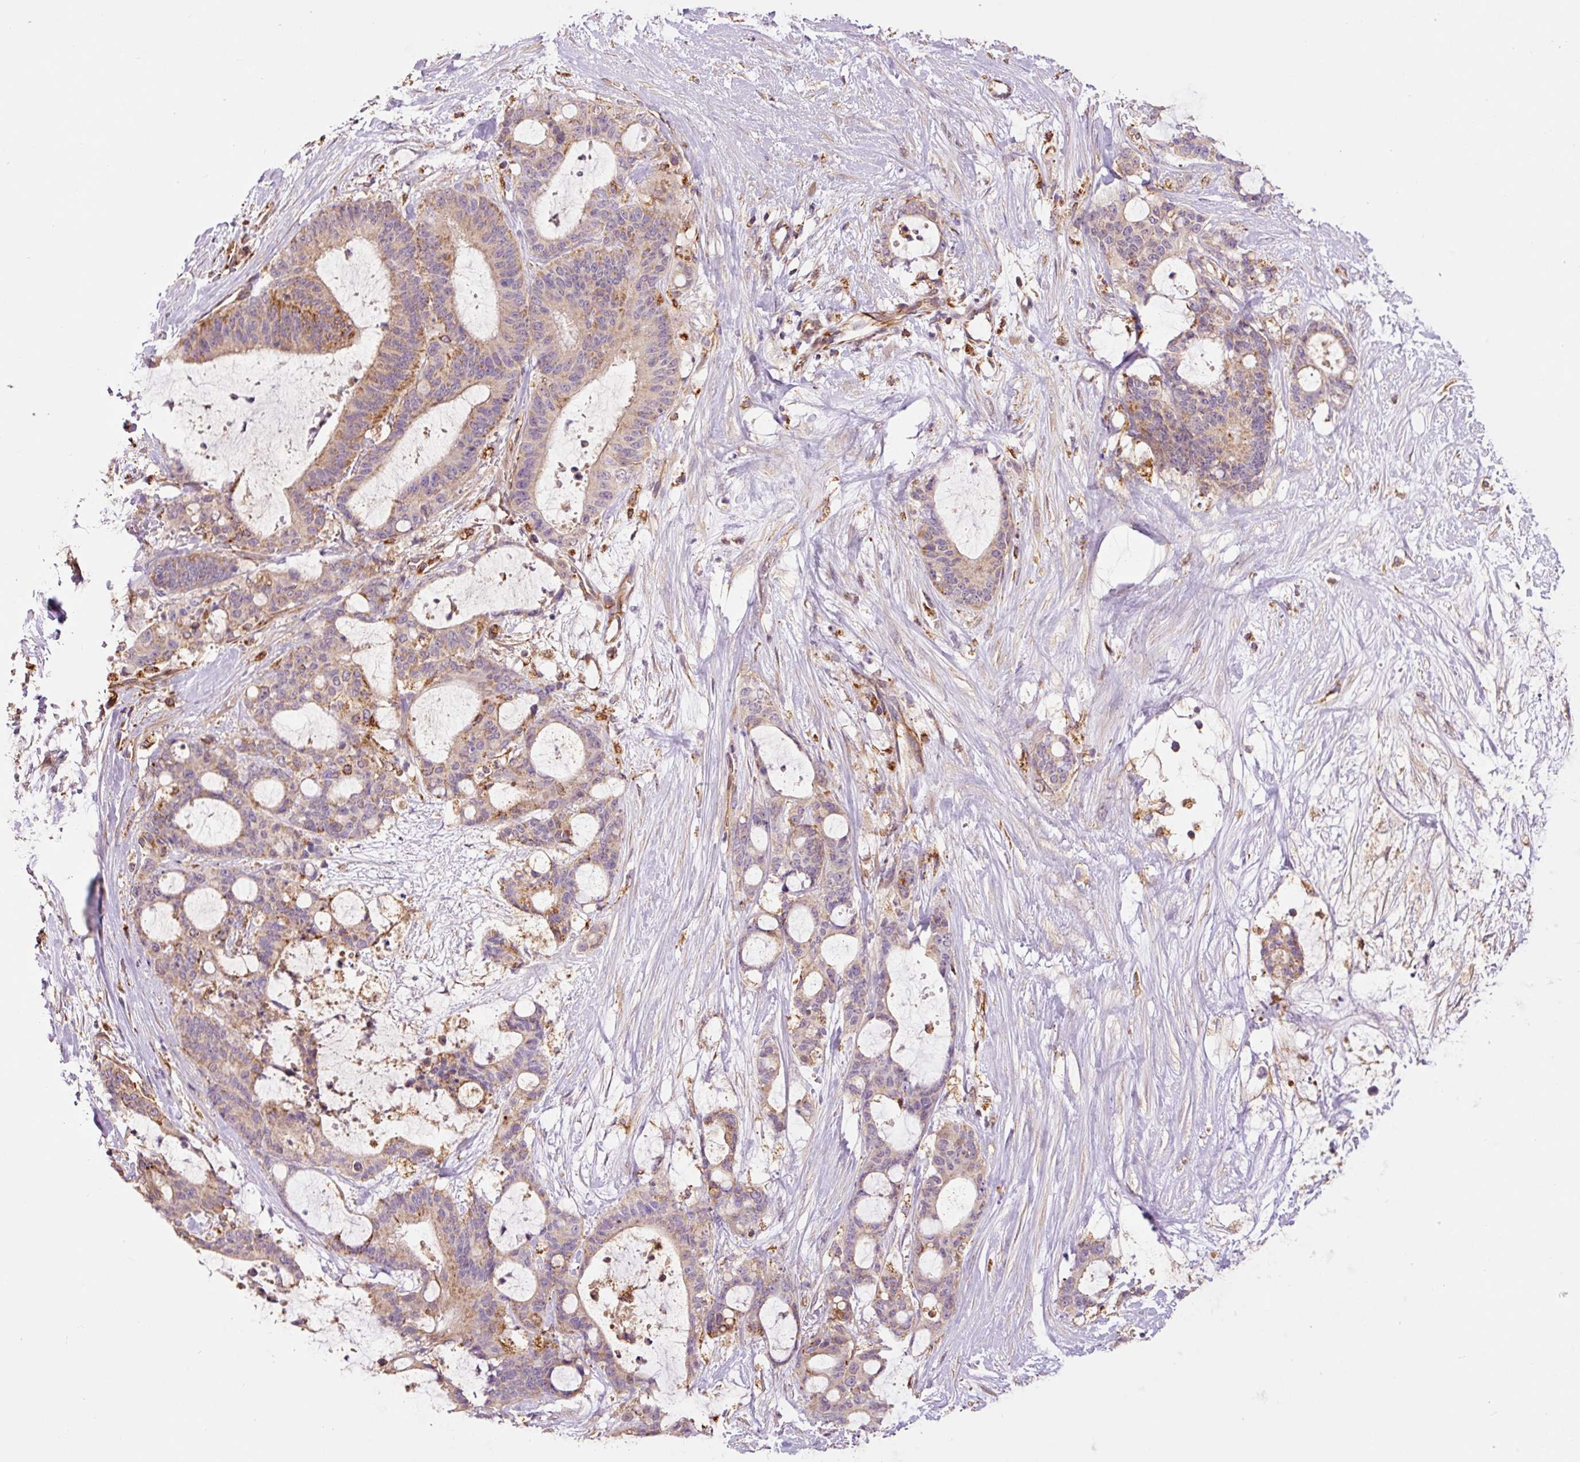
{"staining": {"intensity": "moderate", "quantity": "<25%", "location": "cytoplasmic/membranous"}, "tissue": "liver cancer", "cell_type": "Tumor cells", "image_type": "cancer", "snomed": [{"axis": "morphology", "description": "Normal tissue, NOS"}, {"axis": "morphology", "description": "Cholangiocarcinoma"}, {"axis": "topography", "description": "Liver"}, {"axis": "topography", "description": "Peripheral nerve tissue"}], "caption": "Liver cancer was stained to show a protein in brown. There is low levels of moderate cytoplasmic/membranous expression in approximately <25% of tumor cells.", "gene": "PCK2", "patient": {"sex": "female", "age": 73}}